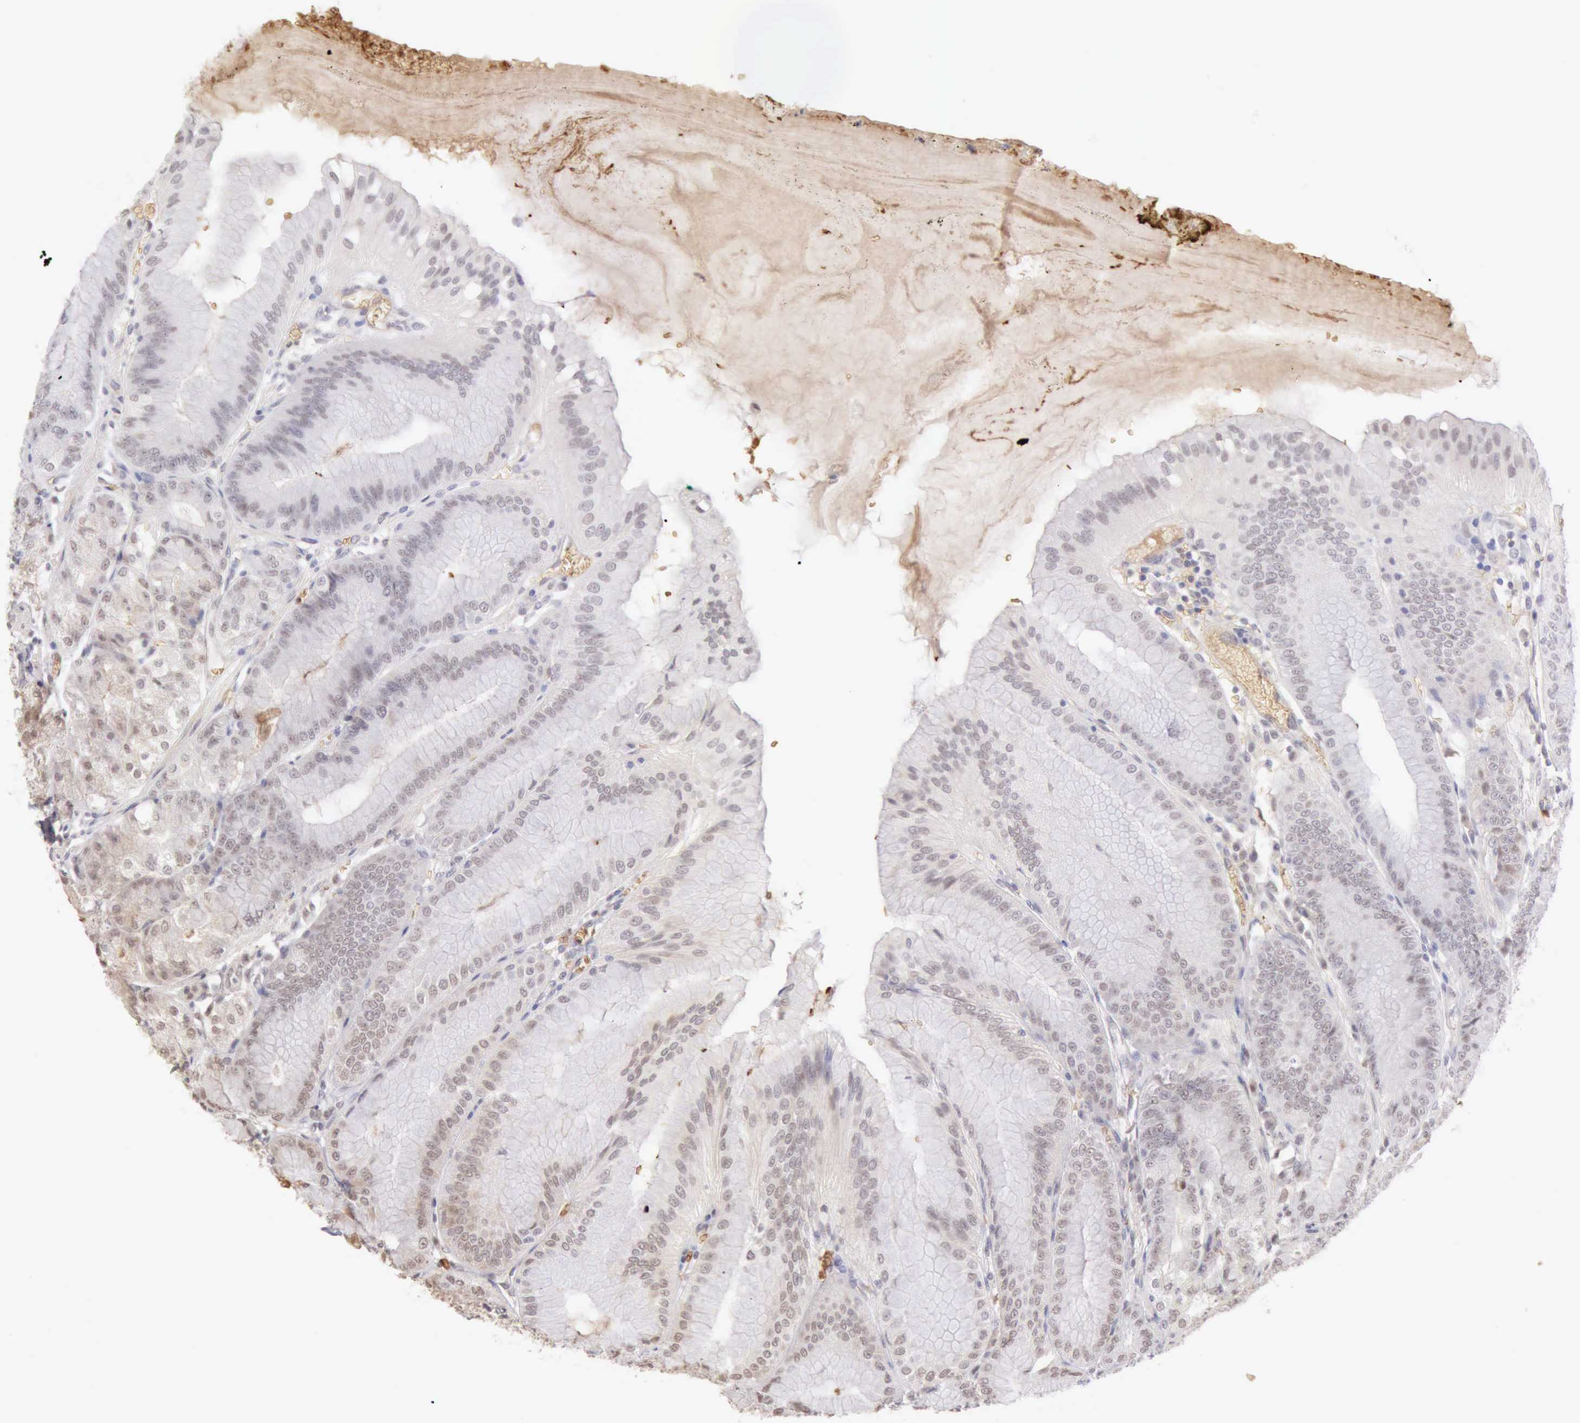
{"staining": {"intensity": "weak", "quantity": "<25%", "location": "cytoplasmic/membranous"}, "tissue": "stomach", "cell_type": "Glandular cells", "image_type": "normal", "snomed": [{"axis": "morphology", "description": "Normal tissue, NOS"}, {"axis": "topography", "description": "Stomach, lower"}], "caption": "An image of stomach stained for a protein shows no brown staining in glandular cells.", "gene": "CFI", "patient": {"sex": "male", "age": 71}}